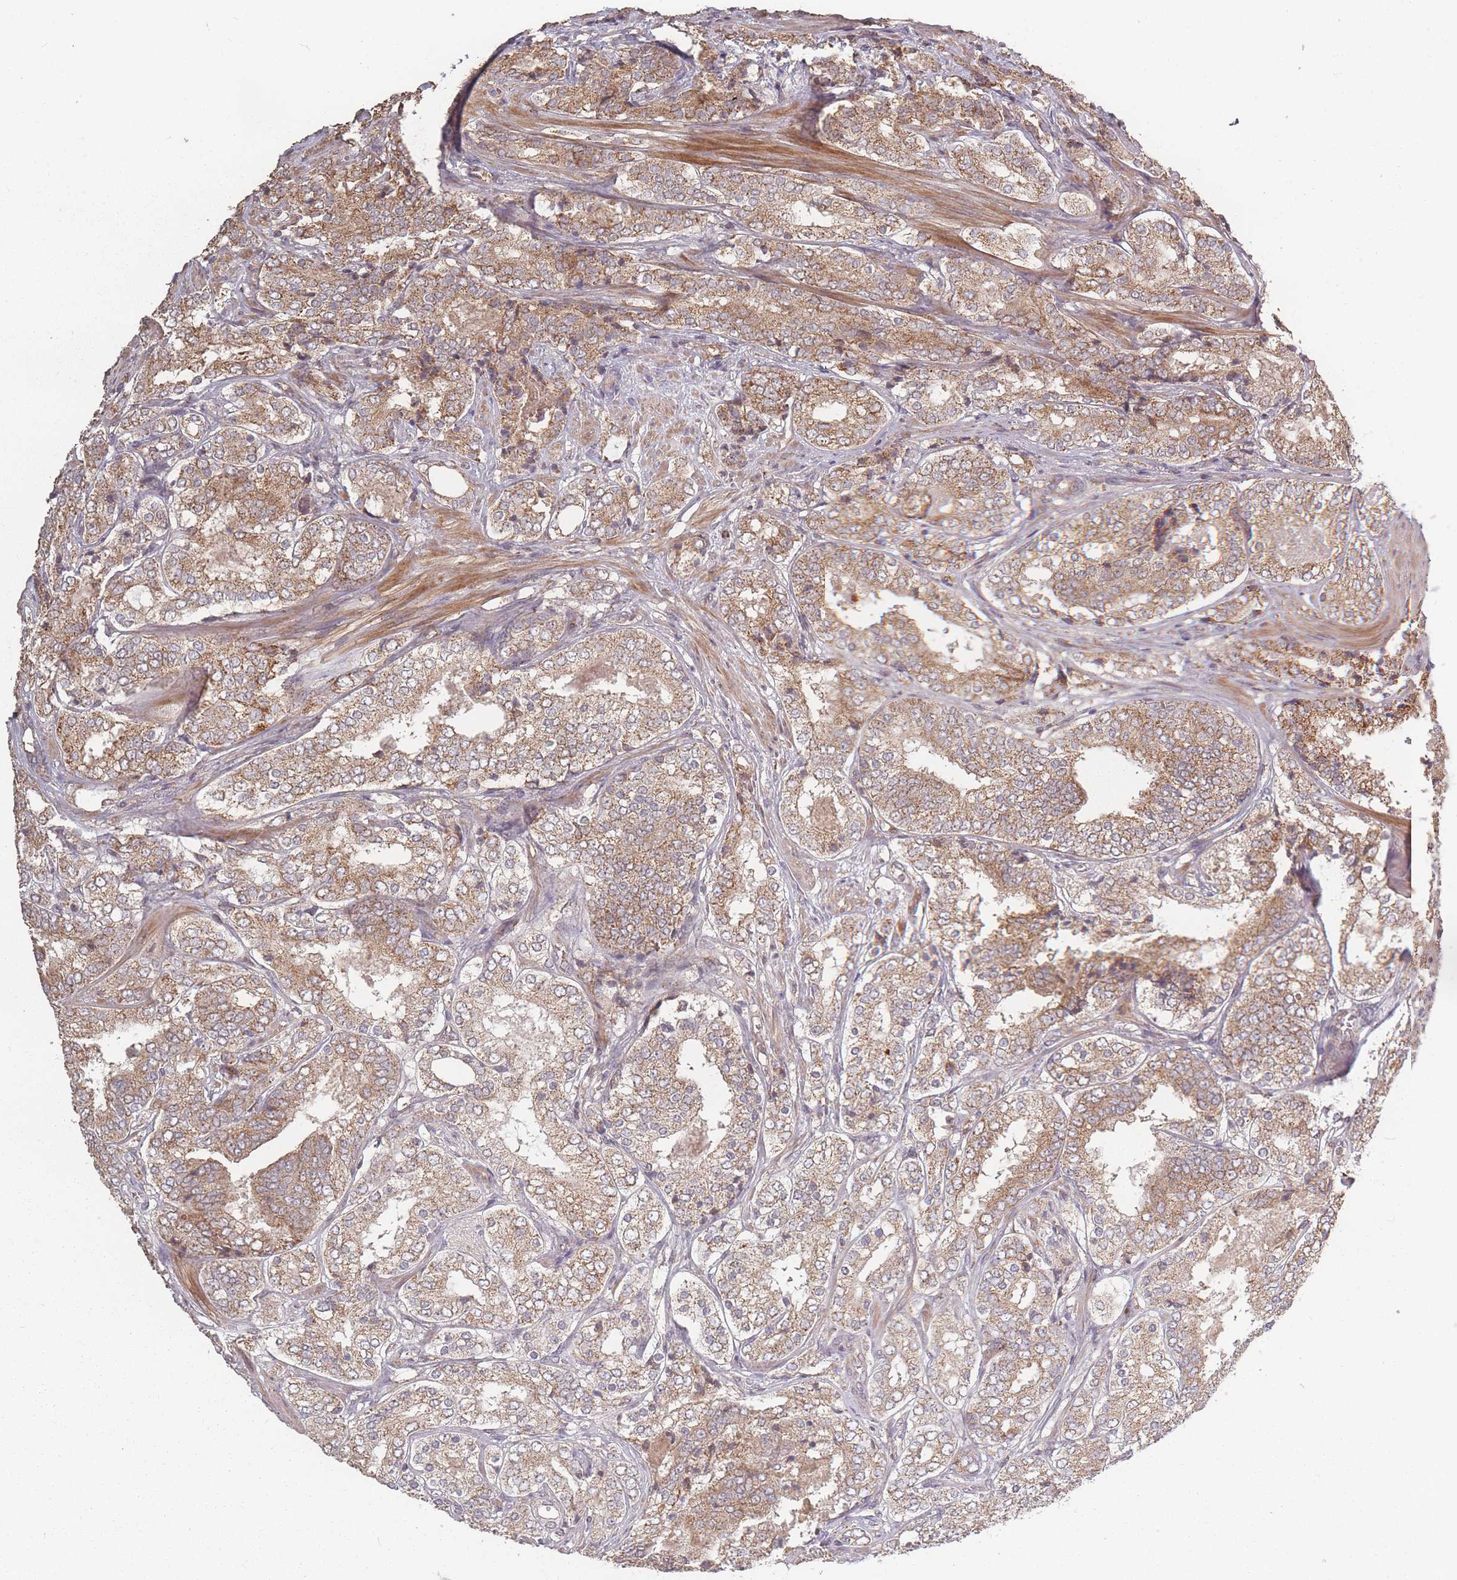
{"staining": {"intensity": "moderate", "quantity": ">75%", "location": "cytoplasmic/membranous"}, "tissue": "prostate cancer", "cell_type": "Tumor cells", "image_type": "cancer", "snomed": [{"axis": "morphology", "description": "Adenocarcinoma, High grade"}, {"axis": "topography", "description": "Prostate"}], "caption": "DAB (3,3'-diaminobenzidine) immunohistochemical staining of human prostate high-grade adenocarcinoma demonstrates moderate cytoplasmic/membranous protein positivity in approximately >75% of tumor cells. (brown staining indicates protein expression, while blue staining denotes nuclei).", "gene": "LYRM7", "patient": {"sex": "male", "age": 63}}